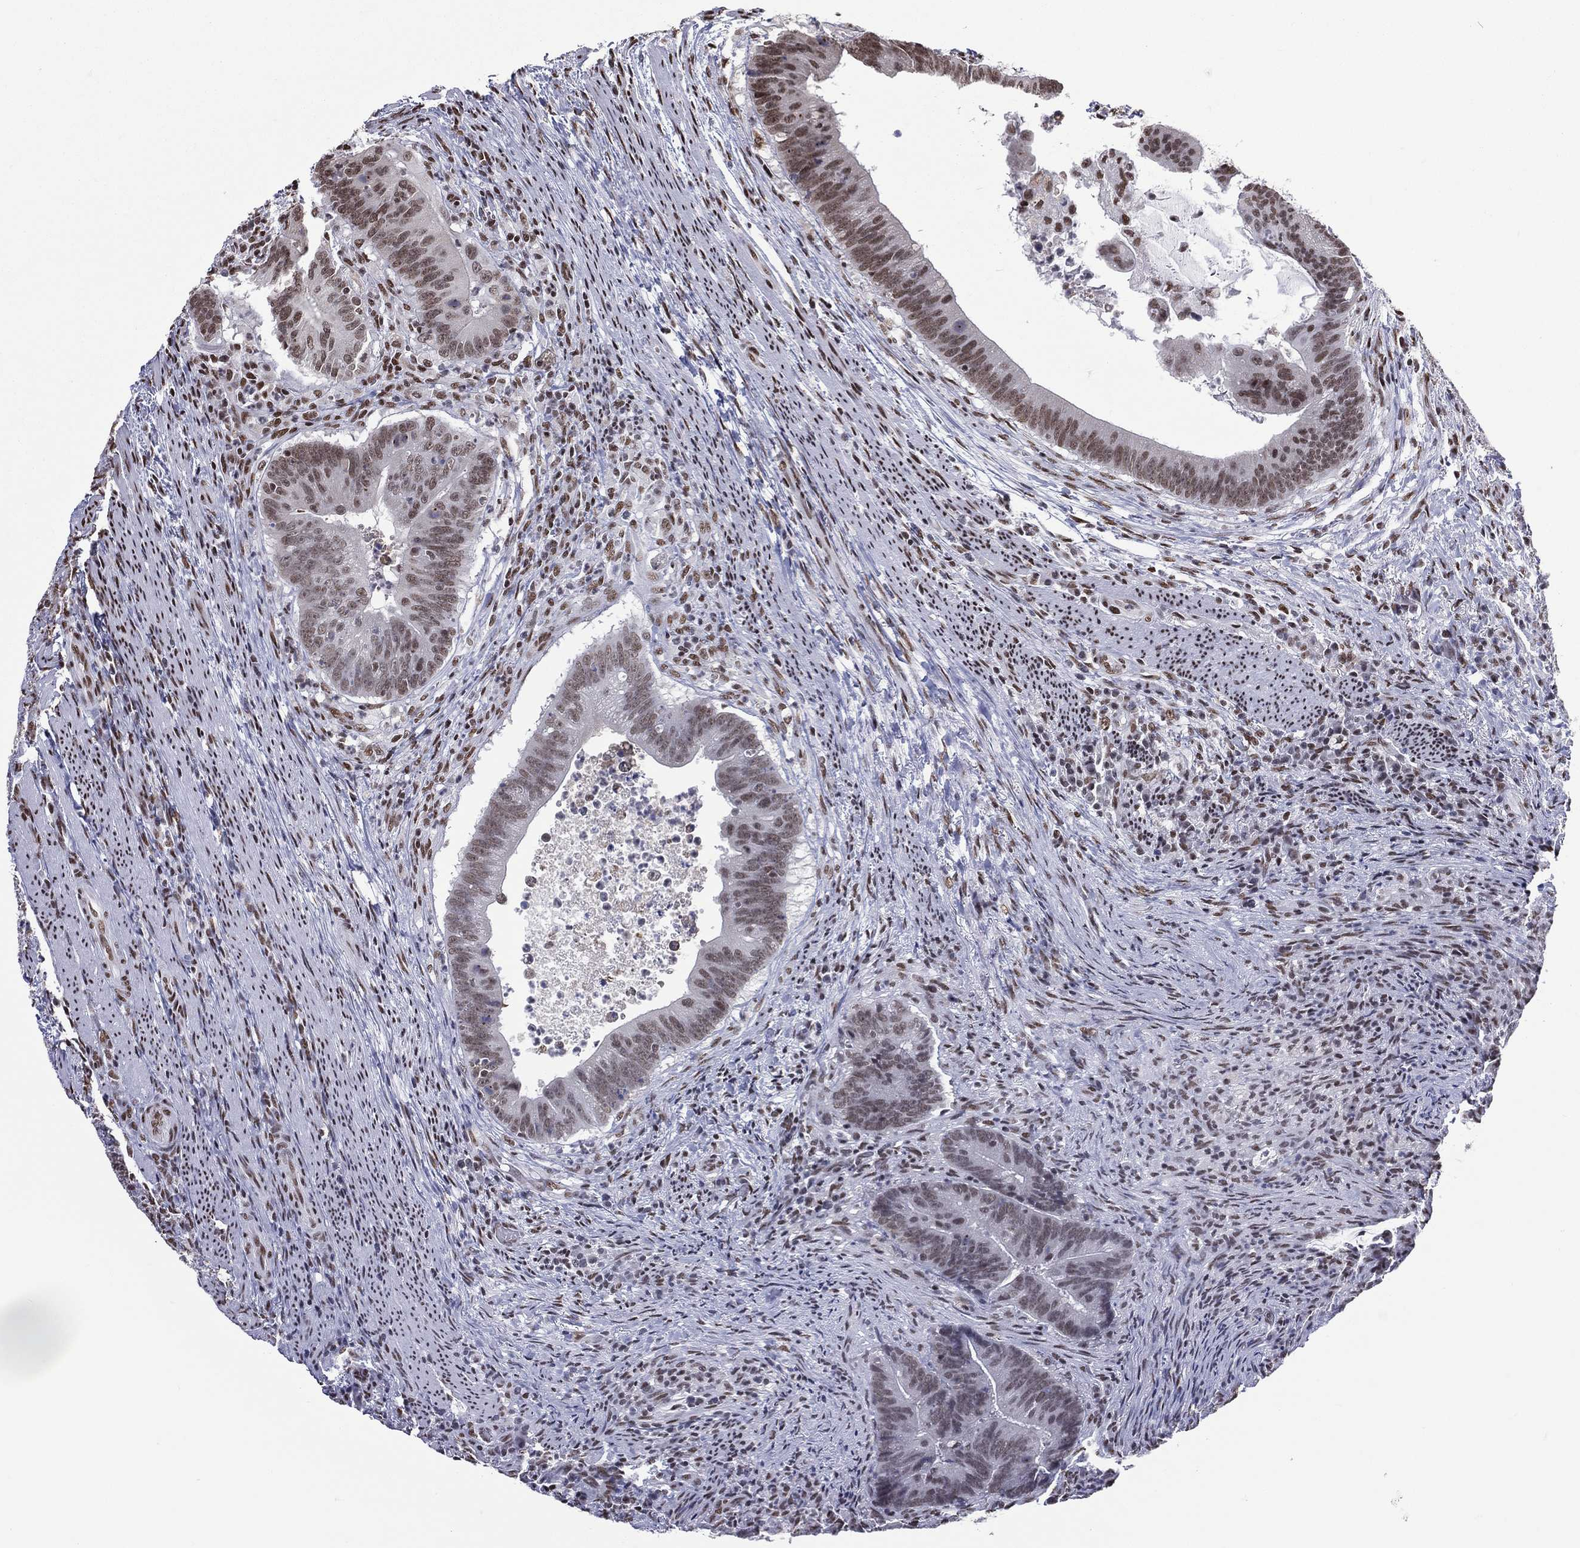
{"staining": {"intensity": "moderate", "quantity": "<25%", "location": "nuclear"}, "tissue": "colorectal cancer", "cell_type": "Tumor cells", "image_type": "cancer", "snomed": [{"axis": "morphology", "description": "Adenocarcinoma, NOS"}, {"axis": "topography", "description": "Colon"}], "caption": "This image displays immunohistochemistry staining of human colorectal cancer, with low moderate nuclear expression in approximately <25% of tumor cells.", "gene": "ZNF7", "patient": {"sex": "female", "age": 87}}